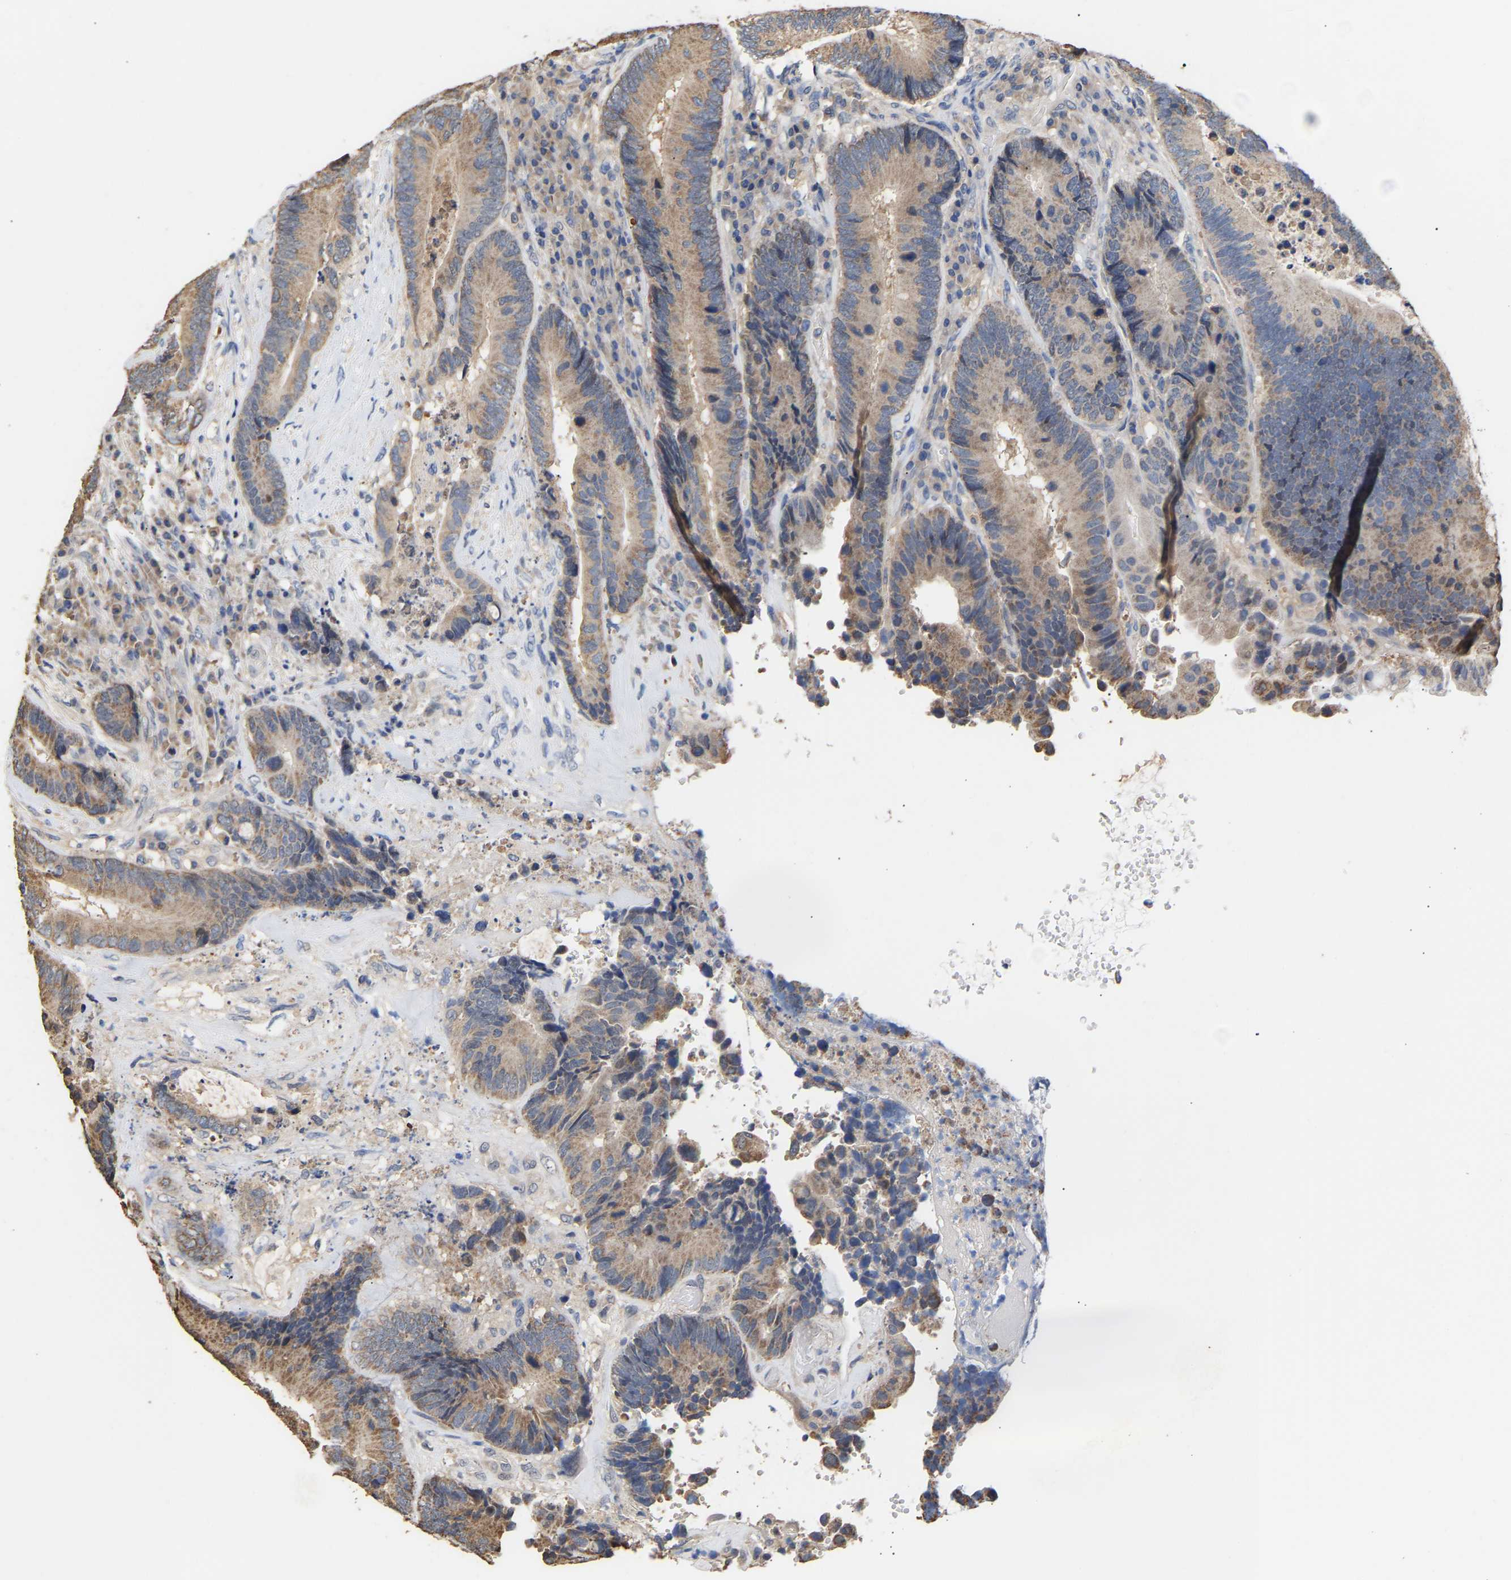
{"staining": {"intensity": "moderate", "quantity": ">75%", "location": "cytoplasmic/membranous"}, "tissue": "colorectal cancer", "cell_type": "Tumor cells", "image_type": "cancer", "snomed": [{"axis": "morphology", "description": "Adenocarcinoma, NOS"}, {"axis": "topography", "description": "Rectum"}], "caption": "Immunohistochemical staining of human adenocarcinoma (colorectal) exhibits moderate cytoplasmic/membranous protein positivity in approximately >75% of tumor cells.", "gene": "ZNF26", "patient": {"sex": "female", "age": 89}}